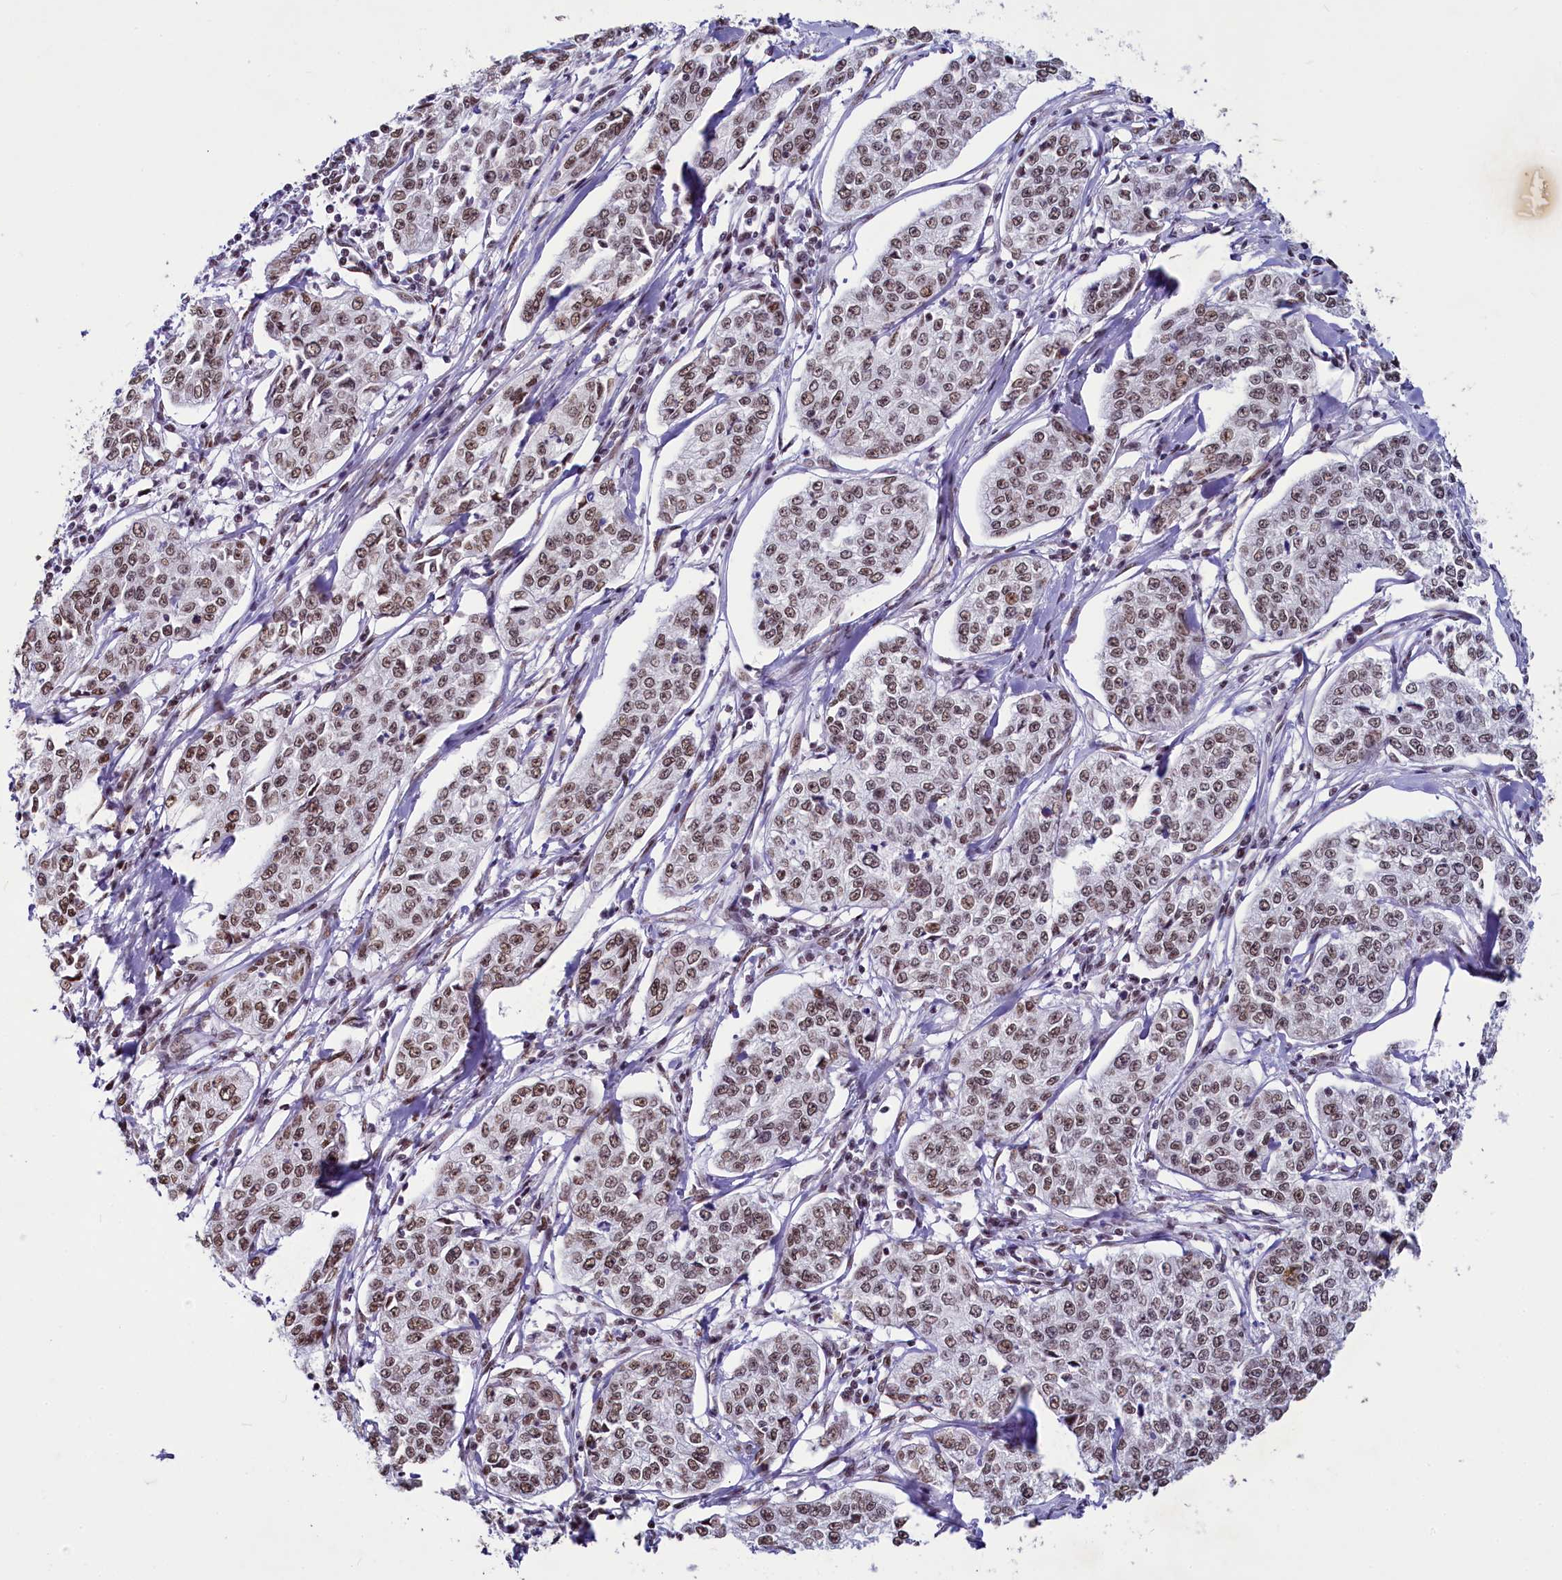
{"staining": {"intensity": "moderate", "quantity": ">75%", "location": "nuclear"}, "tissue": "cervical cancer", "cell_type": "Tumor cells", "image_type": "cancer", "snomed": [{"axis": "morphology", "description": "Squamous cell carcinoma, NOS"}, {"axis": "topography", "description": "Cervix"}], "caption": "Squamous cell carcinoma (cervical) was stained to show a protein in brown. There is medium levels of moderate nuclear expression in approximately >75% of tumor cells. Immunohistochemistry stains the protein of interest in brown and the nuclei are stained blue.", "gene": "PARPBP", "patient": {"sex": "female", "age": 35}}